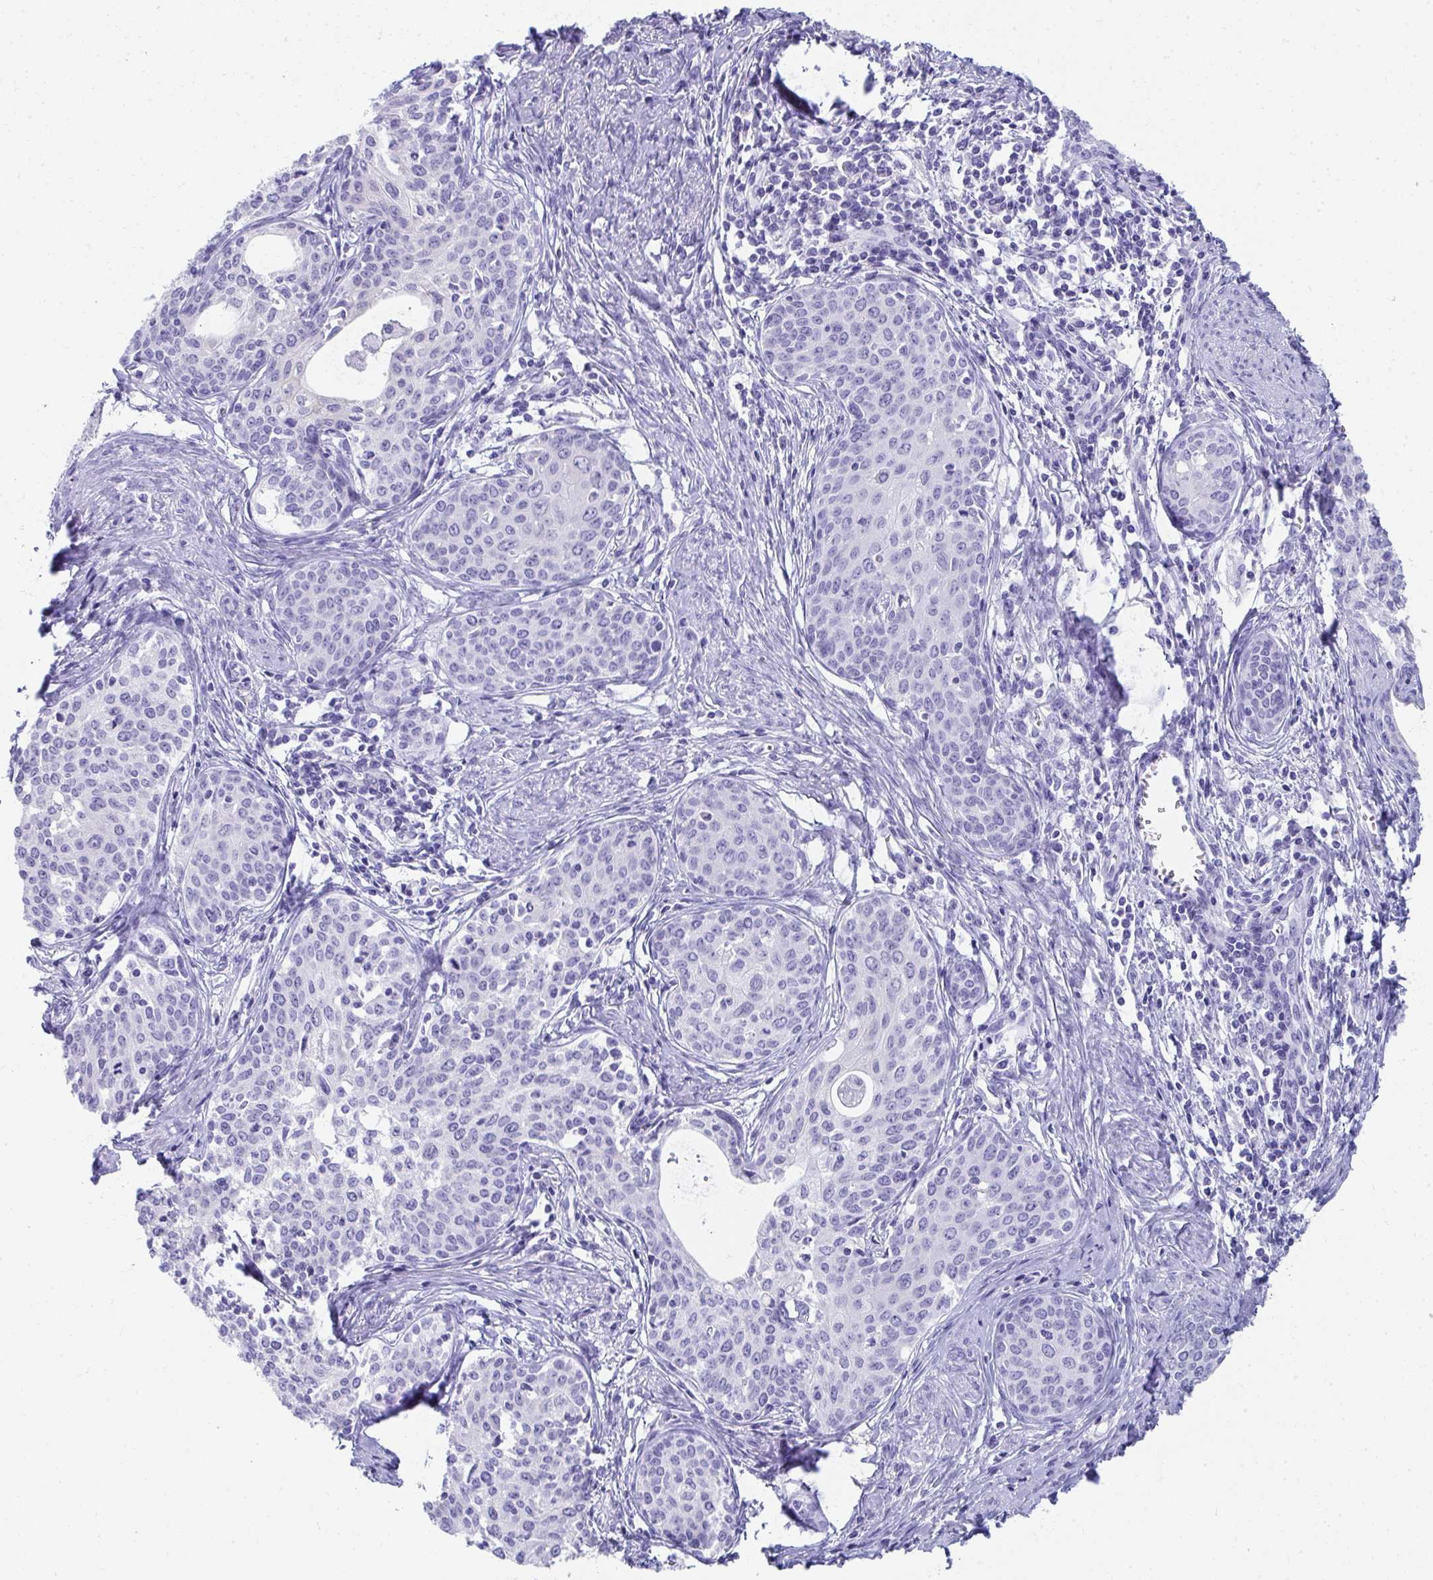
{"staining": {"intensity": "negative", "quantity": "none", "location": "none"}, "tissue": "cervical cancer", "cell_type": "Tumor cells", "image_type": "cancer", "snomed": [{"axis": "morphology", "description": "Squamous cell carcinoma, NOS"}, {"axis": "morphology", "description": "Adenocarcinoma, NOS"}, {"axis": "topography", "description": "Cervix"}], "caption": "Photomicrograph shows no protein positivity in tumor cells of cervical cancer tissue. Nuclei are stained in blue.", "gene": "SEC14L3", "patient": {"sex": "female", "age": 52}}